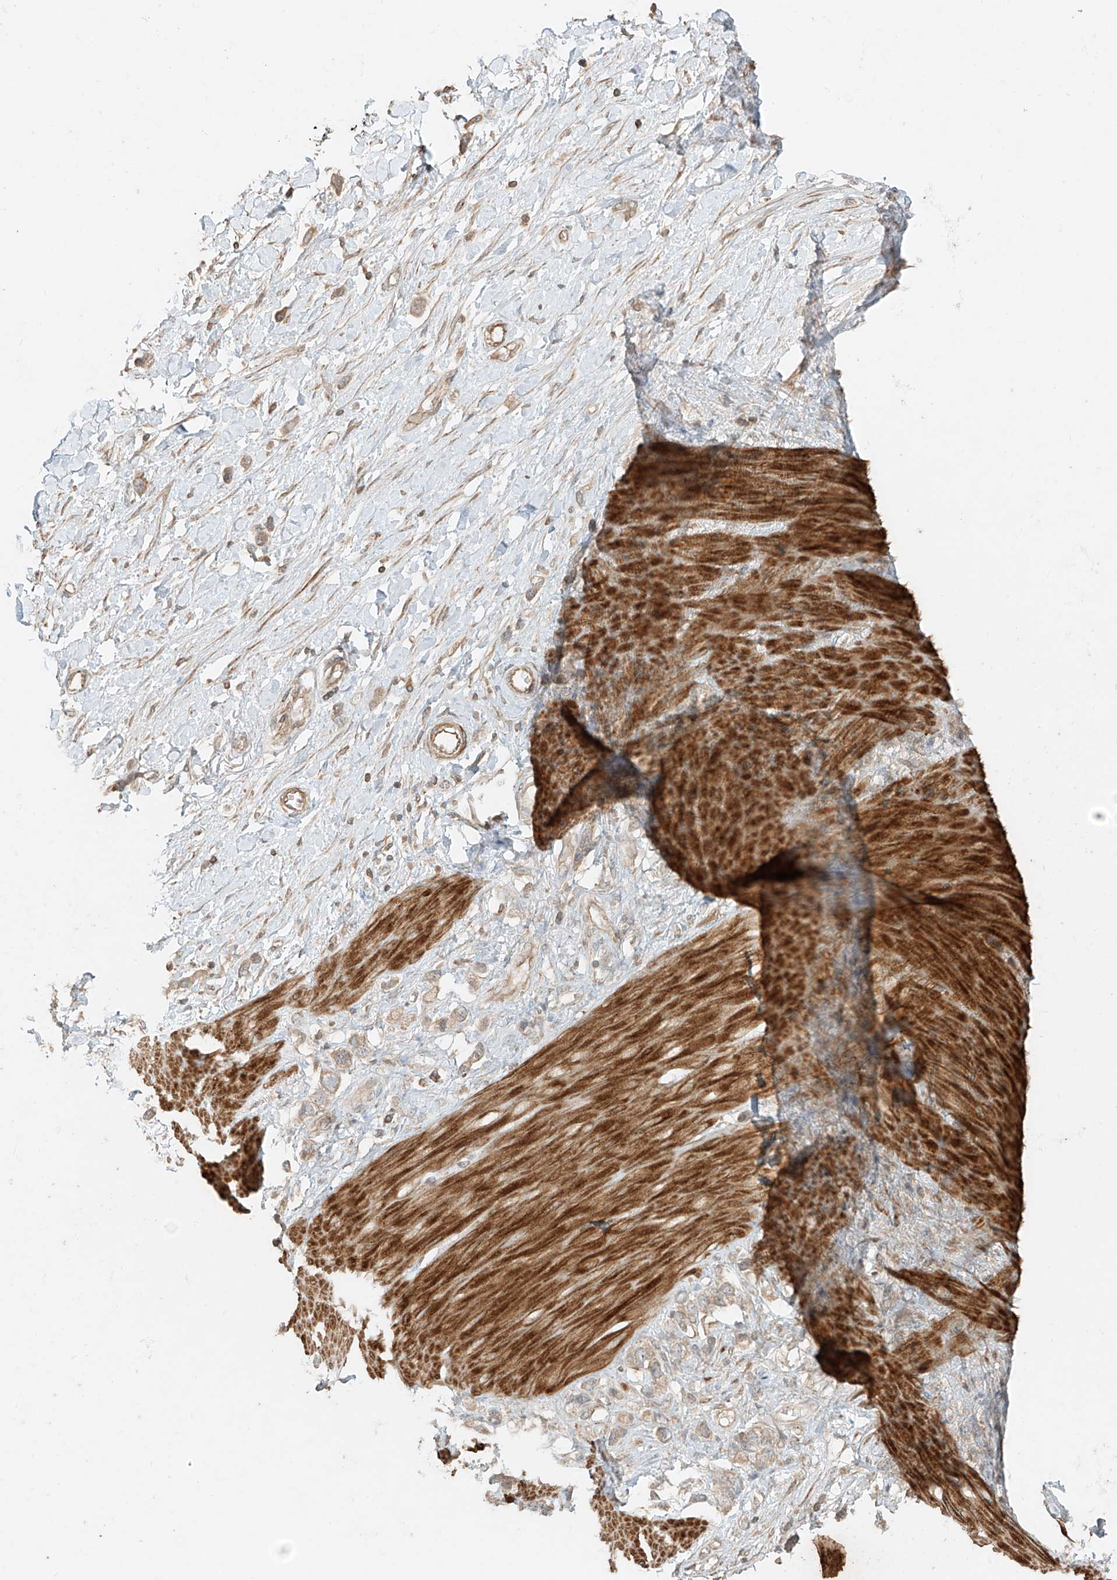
{"staining": {"intensity": "weak", "quantity": ">75%", "location": "cytoplasmic/membranous"}, "tissue": "stomach cancer", "cell_type": "Tumor cells", "image_type": "cancer", "snomed": [{"axis": "morphology", "description": "Normal tissue, NOS"}, {"axis": "morphology", "description": "Adenocarcinoma, NOS"}, {"axis": "topography", "description": "Stomach, upper"}, {"axis": "topography", "description": "Stomach"}], "caption": "Stomach cancer was stained to show a protein in brown. There is low levels of weak cytoplasmic/membranous expression in about >75% of tumor cells.", "gene": "ANKZF1", "patient": {"sex": "female", "age": 65}}